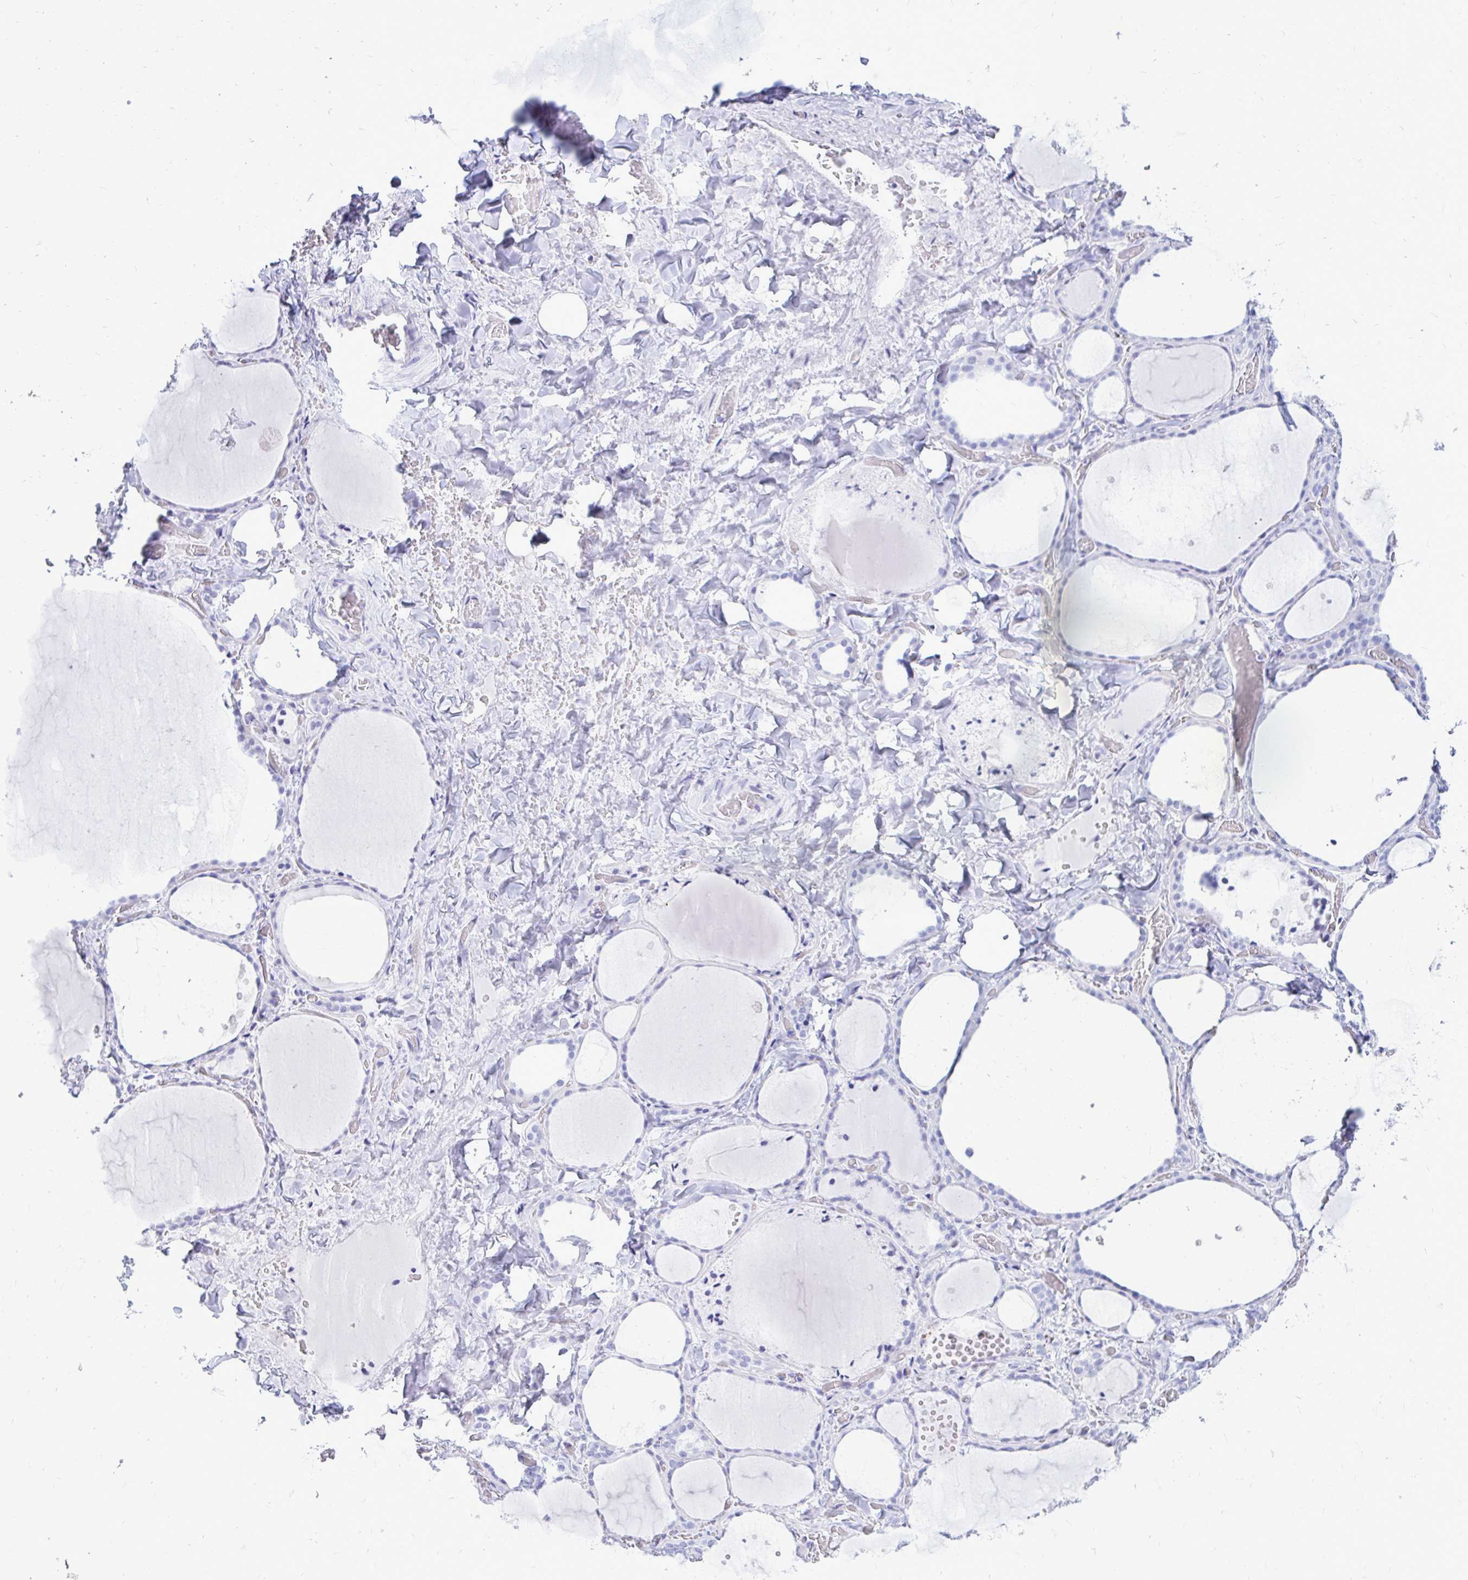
{"staining": {"intensity": "negative", "quantity": "none", "location": "none"}, "tissue": "thyroid gland", "cell_type": "Glandular cells", "image_type": "normal", "snomed": [{"axis": "morphology", "description": "Normal tissue, NOS"}, {"axis": "topography", "description": "Thyroid gland"}], "caption": "Immunohistochemical staining of unremarkable human thyroid gland demonstrates no significant expression in glandular cells. (Stains: DAB (3,3'-diaminobenzidine) immunohistochemistry with hematoxylin counter stain, Microscopy: brightfield microscopy at high magnification).", "gene": "OR10R2", "patient": {"sex": "female", "age": 36}}